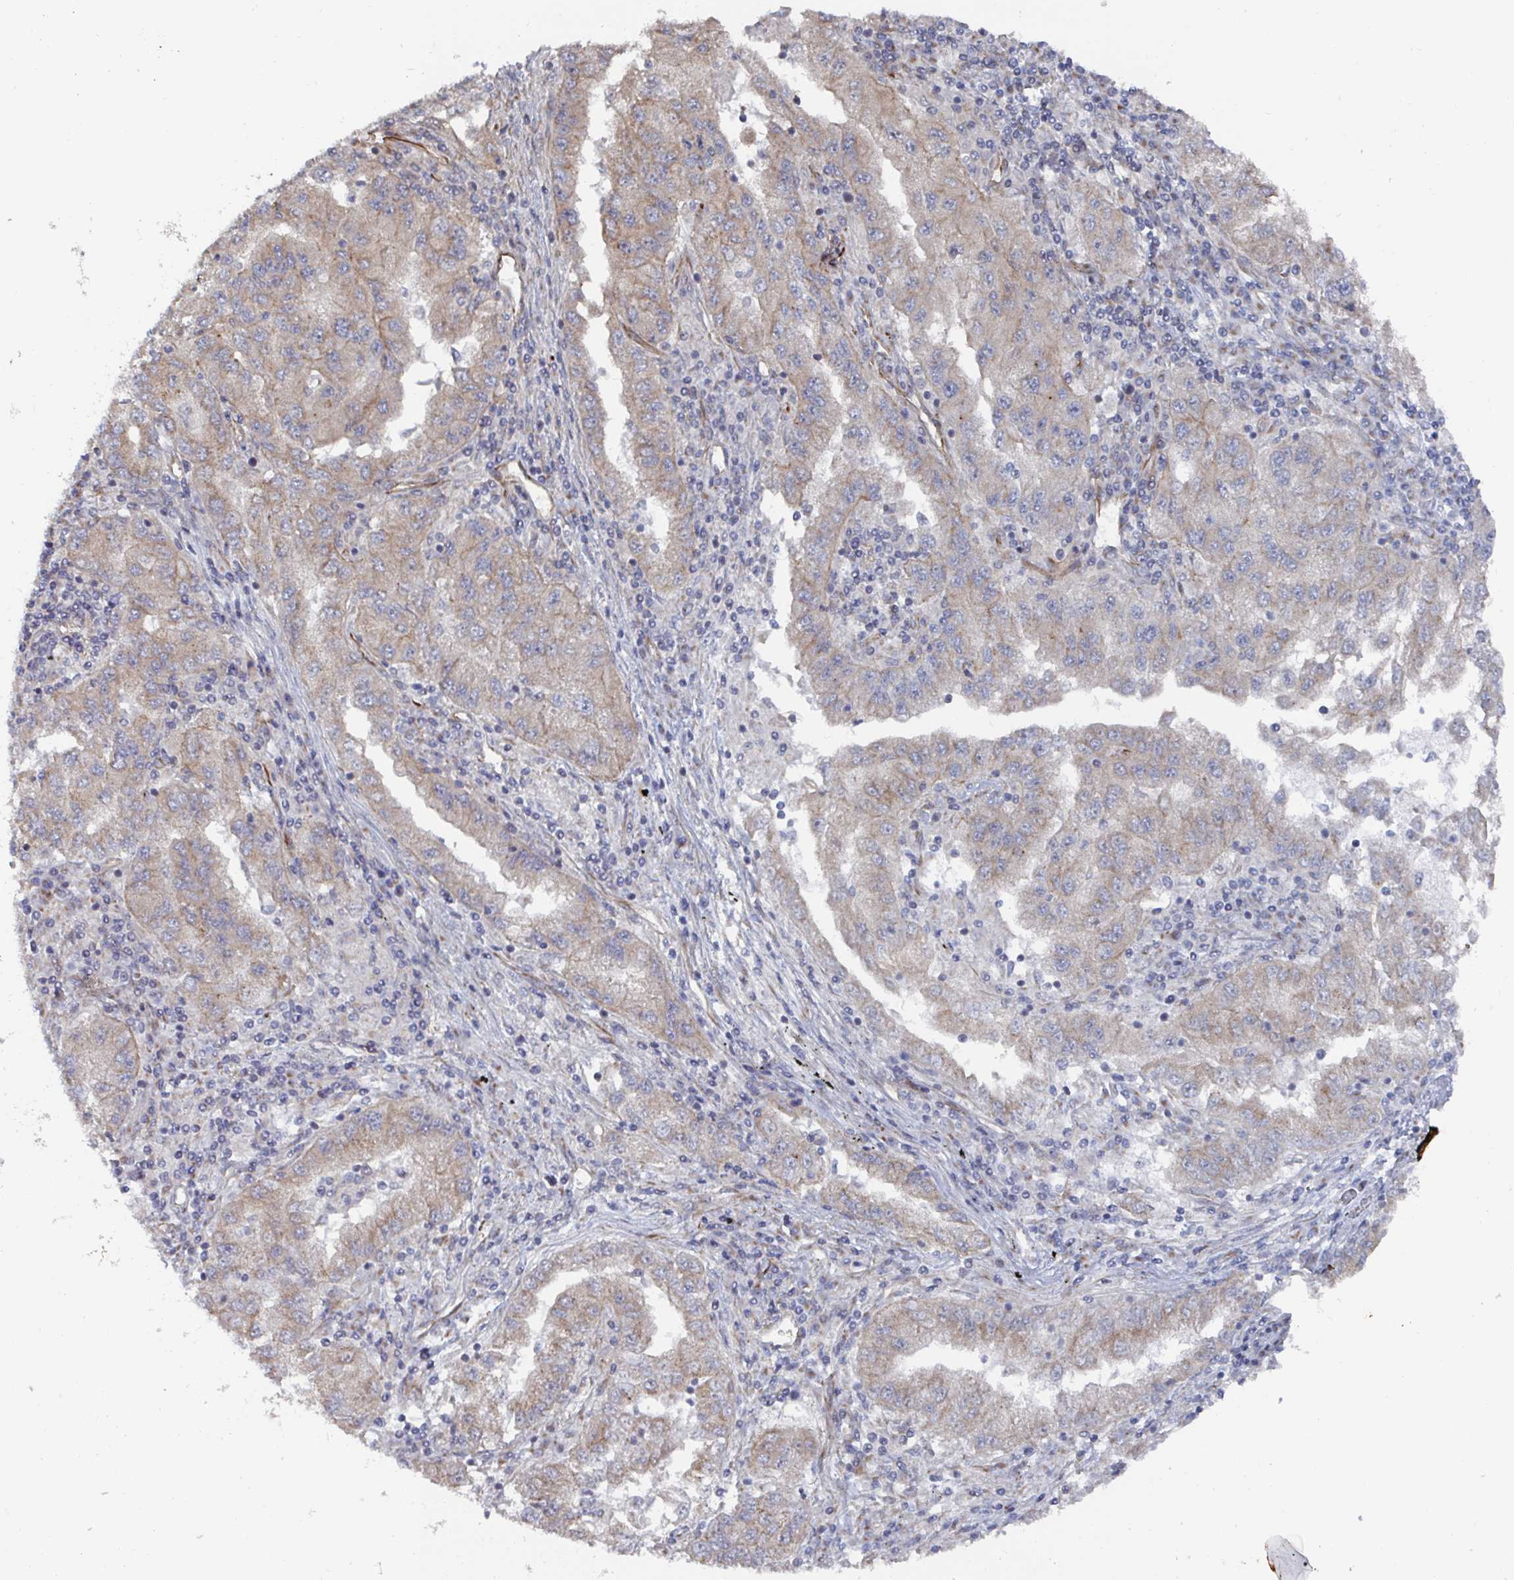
{"staining": {"intensity": "weak", "quantity": "<25%", "location": "cytoplasmic/membranous"}, "tissue": "lung cancer", "cell_type": "Tumor cells", "image_type": "cancer", "snomed": [{"axis": "morphology", "description": "Adenocarcinoma, NOS"}, {"axis": "morphology", "description": "Adenocarcinoma primary or metastatic"}, {"axis": "topography", "description": "Lung"}], "caption": "High magnification brightfield microscopy of lung adenocarcinoma primary or metastatic stained with DAB (3,3'-diaminobenzidine) (brown) and counterstained with hematoxylin (blue): tumor cells show no significant expression.", "gene": "DVL3", "patient": {"sex": "male", "age": 74}}